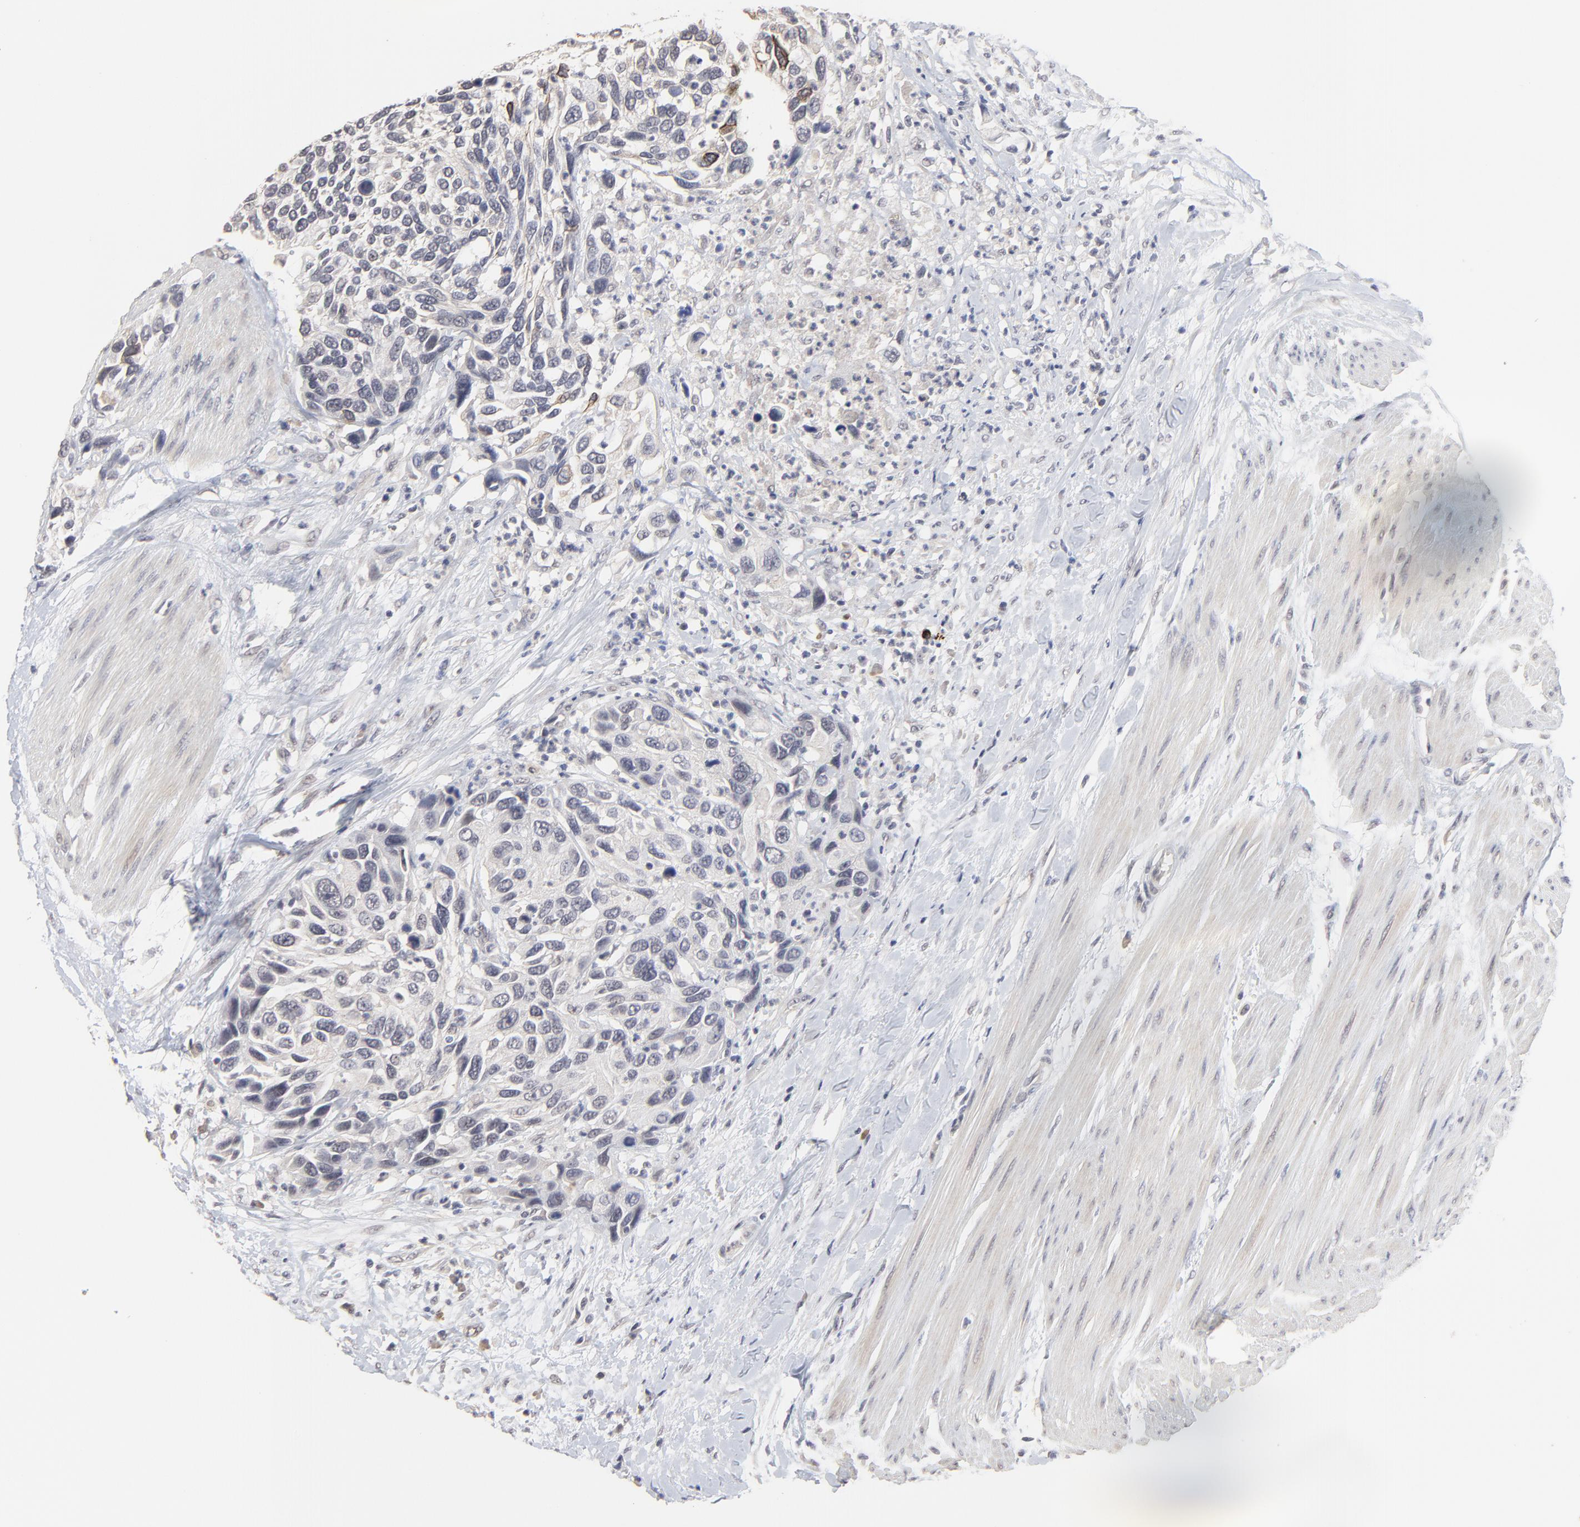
{"staining": {"intensity": "negative", "quantity": "none", "location": "none"}, "tissue": "urothelial cancer", "cell_type": "Tumor cells", "image_type": "cancer", "snomed": [{"axis": "morphology", "description": "Urothelial carcinoma, High grade"}, {"axis": "topography", "description": "Urinary bladder"}], "caption": "Immunohistochemistry (IHC) of urothelial carcinoma (high-grade) reveals no positivity in tumor cells.", "gene": "FAM199X", "patient": {"sex": "male", "age": 66}}